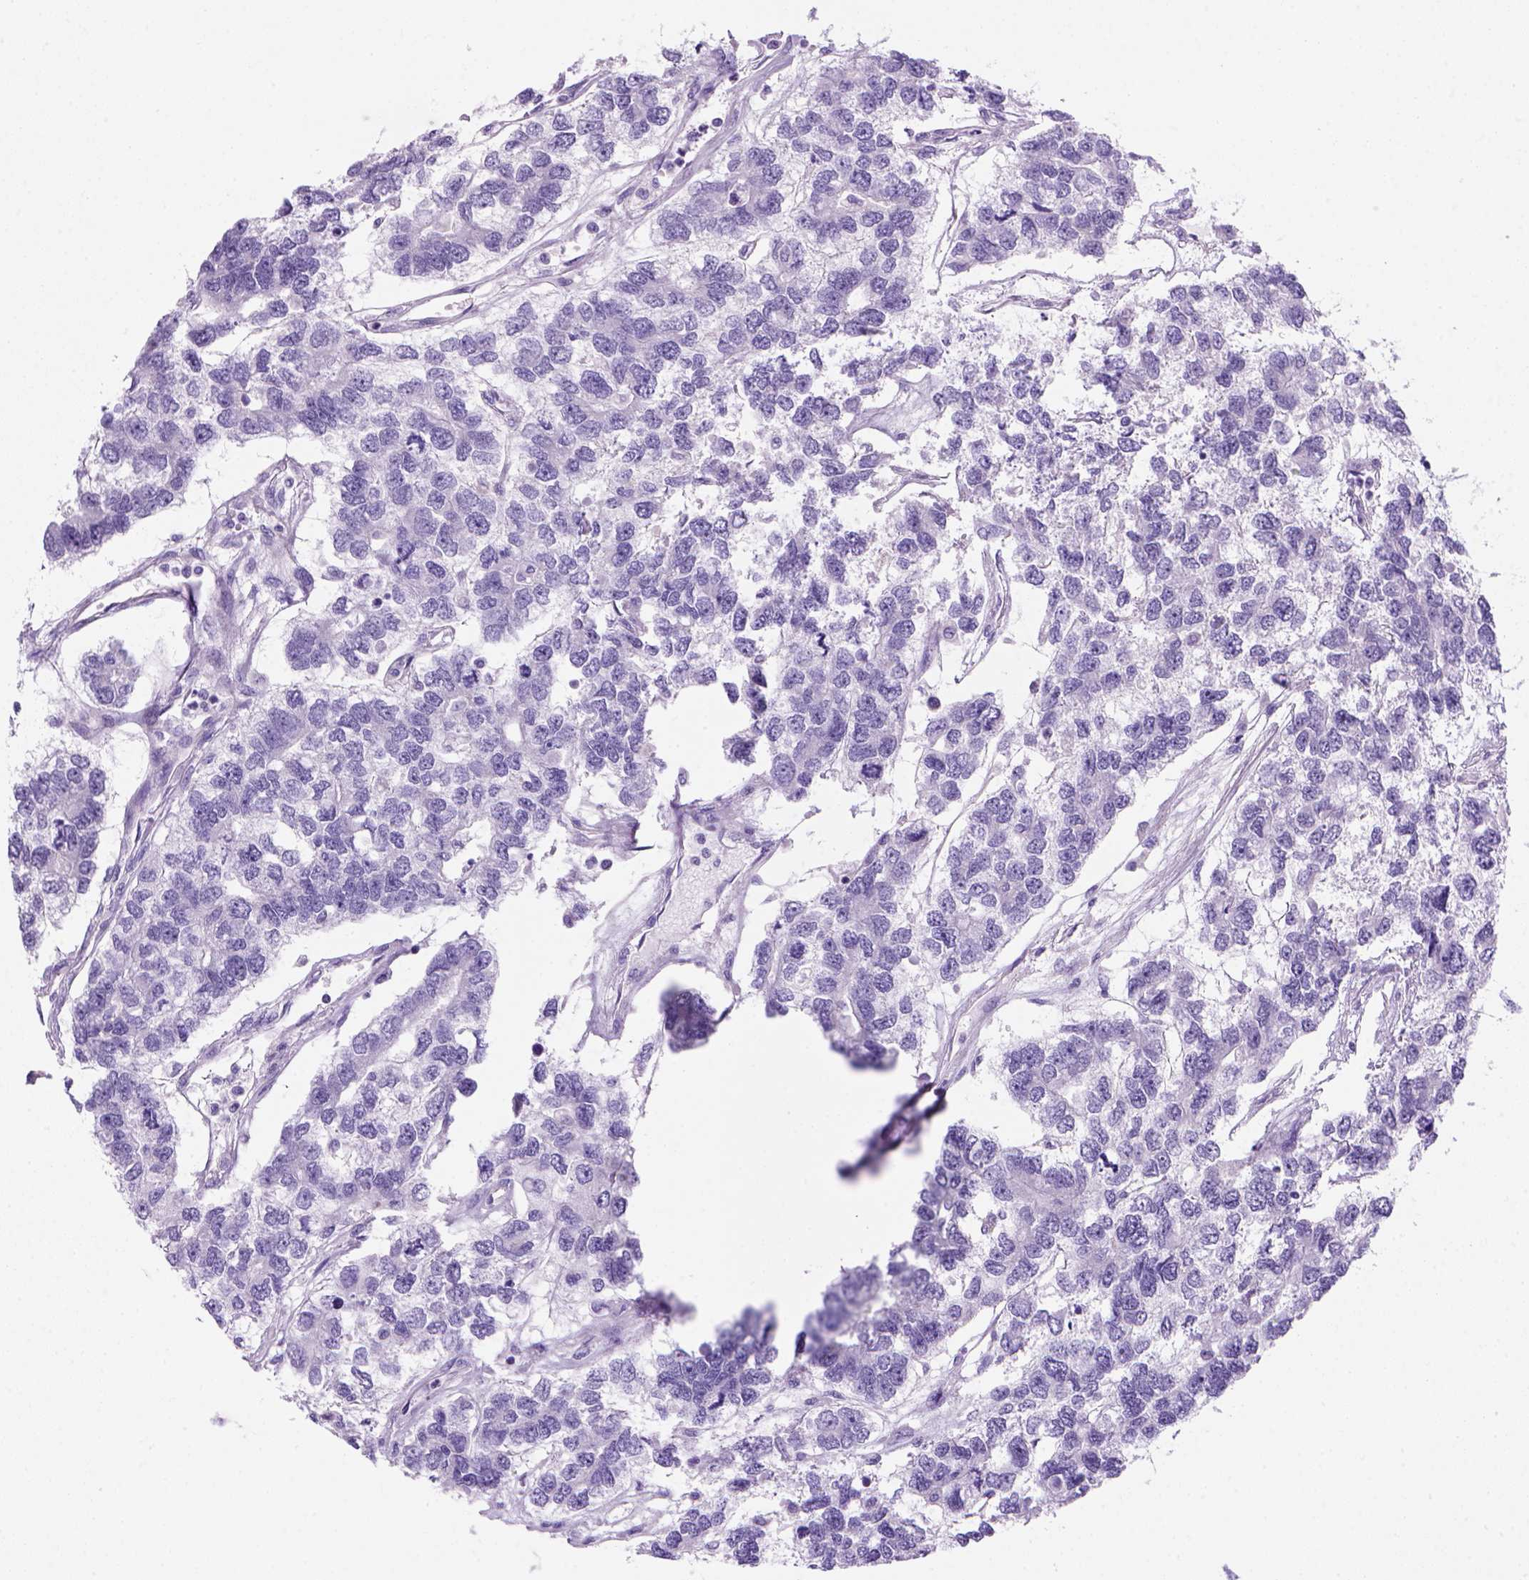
{"staining": {"intensity": "negative", "quantity": "none", "location": "none"}, "tissue": "testis cancer", "cell_type": "Tumor cells", "image_type": "cancer", "snomed": [{"axis": "morphology", "description": "Seminoma, NOS"}, {"axis": "topography", "description": "Testis"}], "caption": "Human testis cancer (seminoma) stained for a protein using immunohistochemistry (IHC) reveals no staining in tumor cells.", "gene": "ARHGEF33", "patient": {"sex": "male", "age": 52}}